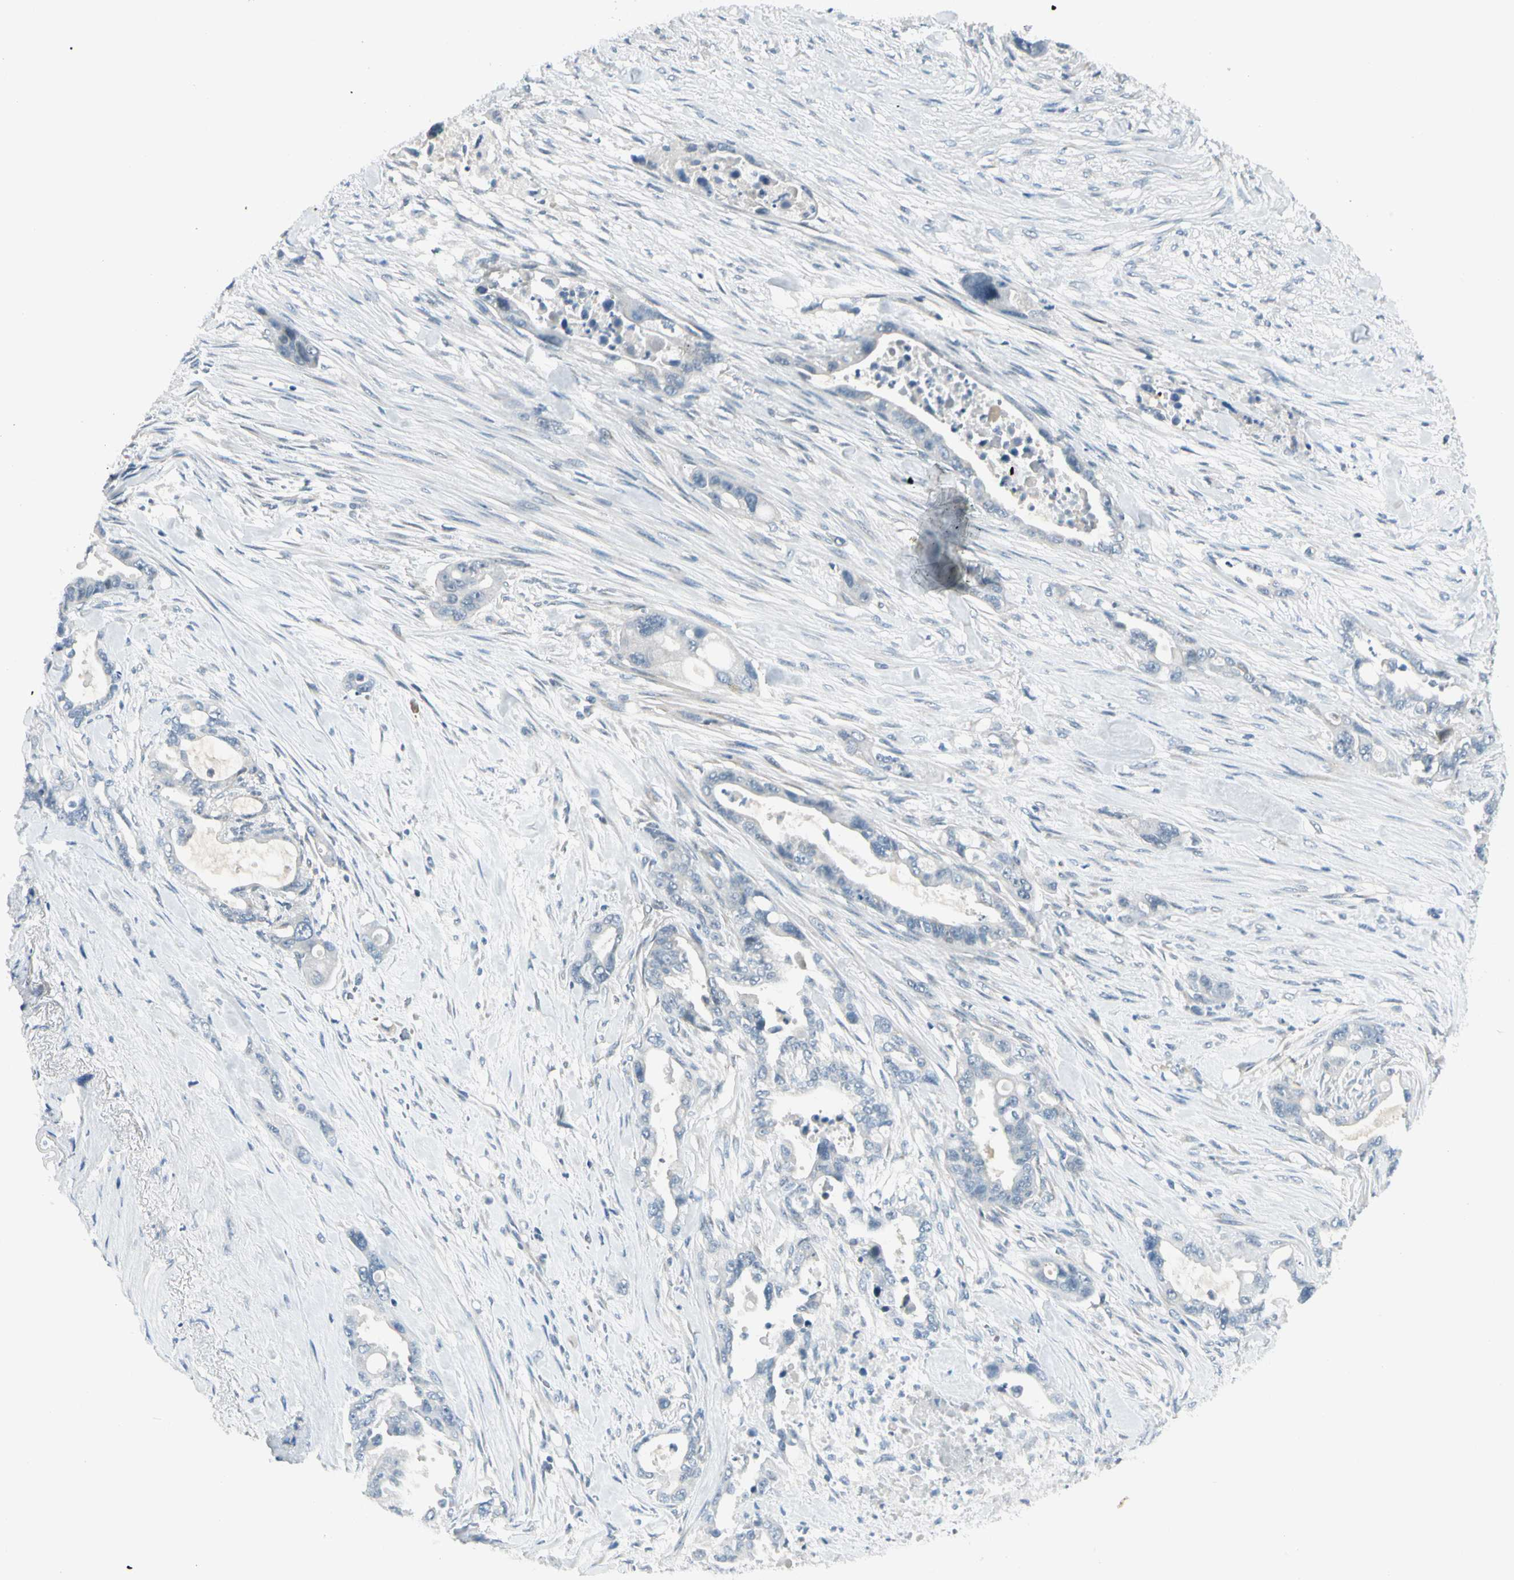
{"staining": {"intensity": "negative", "quantity": "none", "location": "none"}, "tissue": "pancreatic cancer", "cell_type": "Tumor cells", "image_type": "cancer", "snomed": [{"axis": "morphology", "description": "Adenocarcinoma, NOS"}, {"axis": "topography", "description": "Pancreas"}], "caption": "DAB immunohistochemical staining of pancreatic cancer (adenocarcinoma) reveals no significant staining in tumor cells.", "gene": "ZSCAN1", "patient": {"sex": "male", "age": 70}}